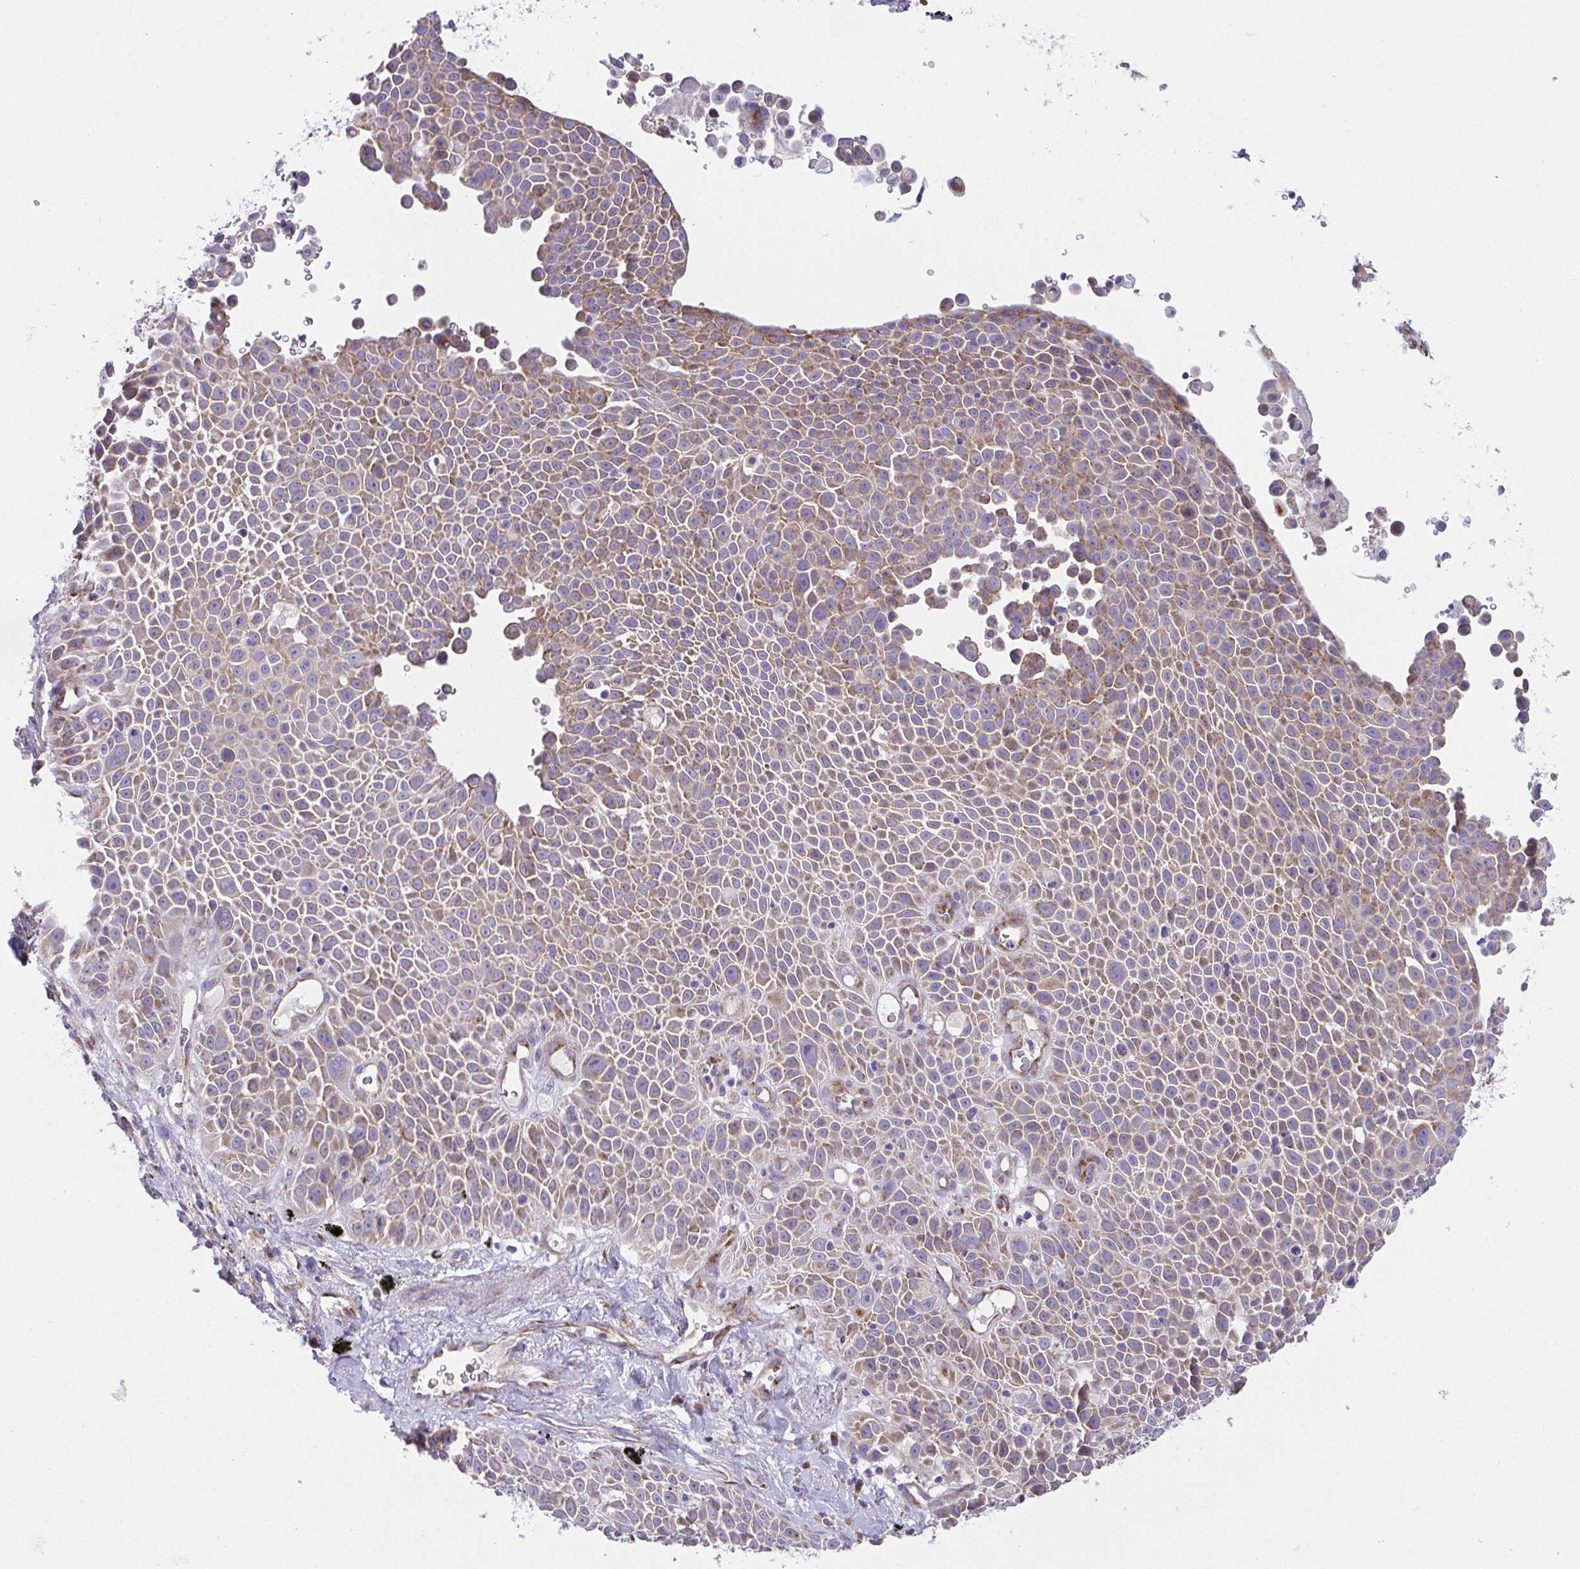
{"staining": {"intensity": "moderate", "quantity": "25%-75%", "location": "cytoplasmic/membranous"}, "tissue": "lung cancer", "cell_type": "Tumor cells", "image_type": "cancer", "snomed": [{"axis": "morphology", "description": "Squamous cell carcinoma, NOS"}, {"axis": "morphology", "description": "Squamous cell carcinoma, metastatic, NOS"}, {"axis": "topography", "description": "Lymph node"}, {"axis": "topography", "description": "Lung"}], "caption": "Lung cancer (squamous cell carcinoma) stained with DAB (3,3'-diaminobenzidine) immunohistochemistry shows medium levels of moderate cytoplasmic/membranous staining in about 25%-75% of tumor cells.", "gene": "MIA3", "patient": {"sex": "female", "age": 62}}